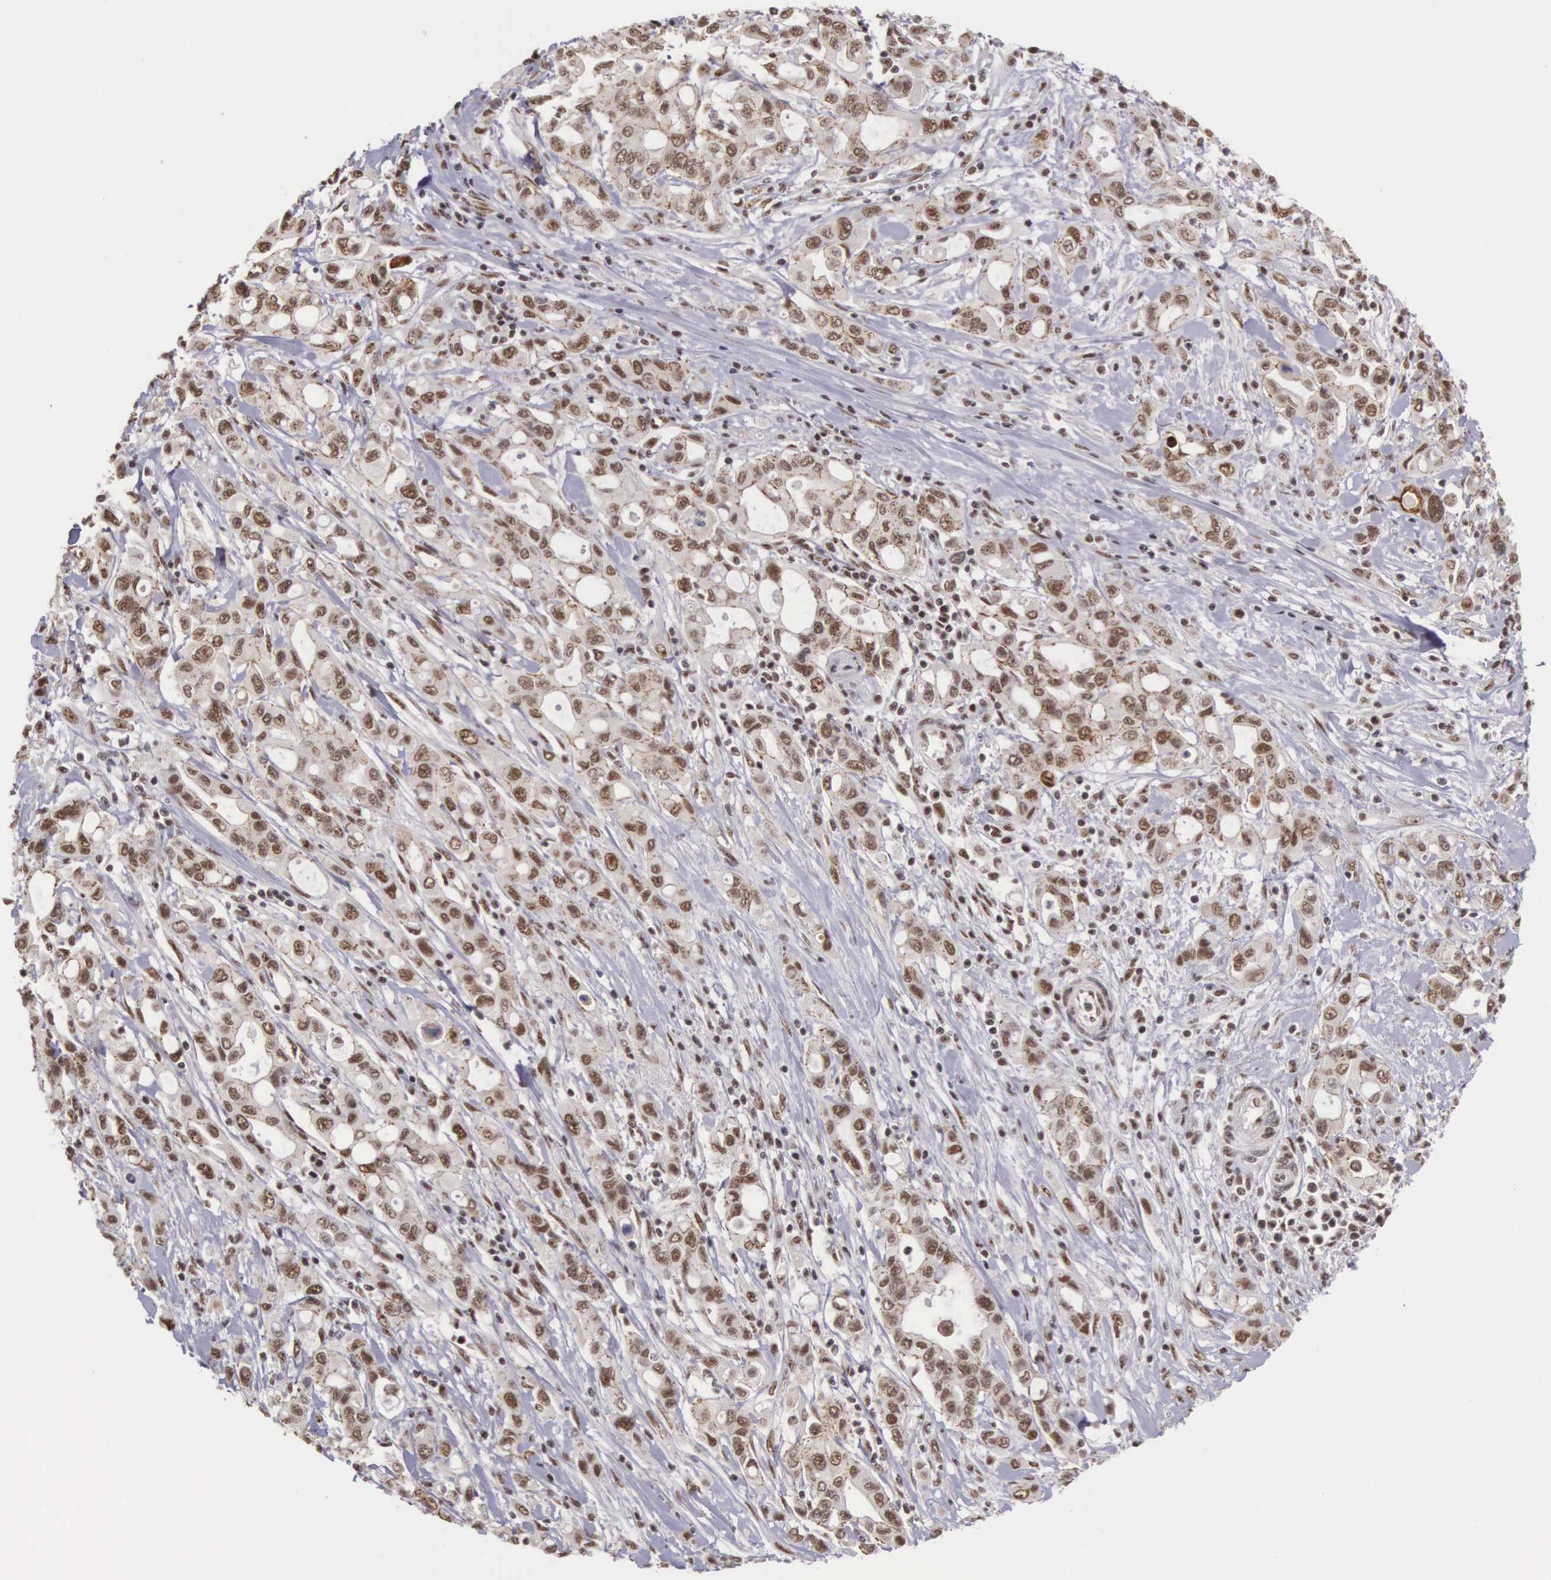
{"staining": {"intensity": "moderate", "quantity": ">75%", "location": "nuclear"}, "tissue": "pancreatic cancer", "cell_type": "Tumor cells", "image_type": "cancer", "snomed": [{"axis": "morphology", "description": "Adenocarcinoma, NOS"}, {"axis": "topography", "description": "Pancreas"}], "caption": "Brown immunohistochemical staining in human pancreatic cancer (adenocarcinoma) demonstrates moderate nuclear staining in about >75% of tumor cells. The protein of interest is shown in brown color, while the nuclei are stained blue.", "gene": "POLR2F", "patient": {"sex": "female", "age": 57}}